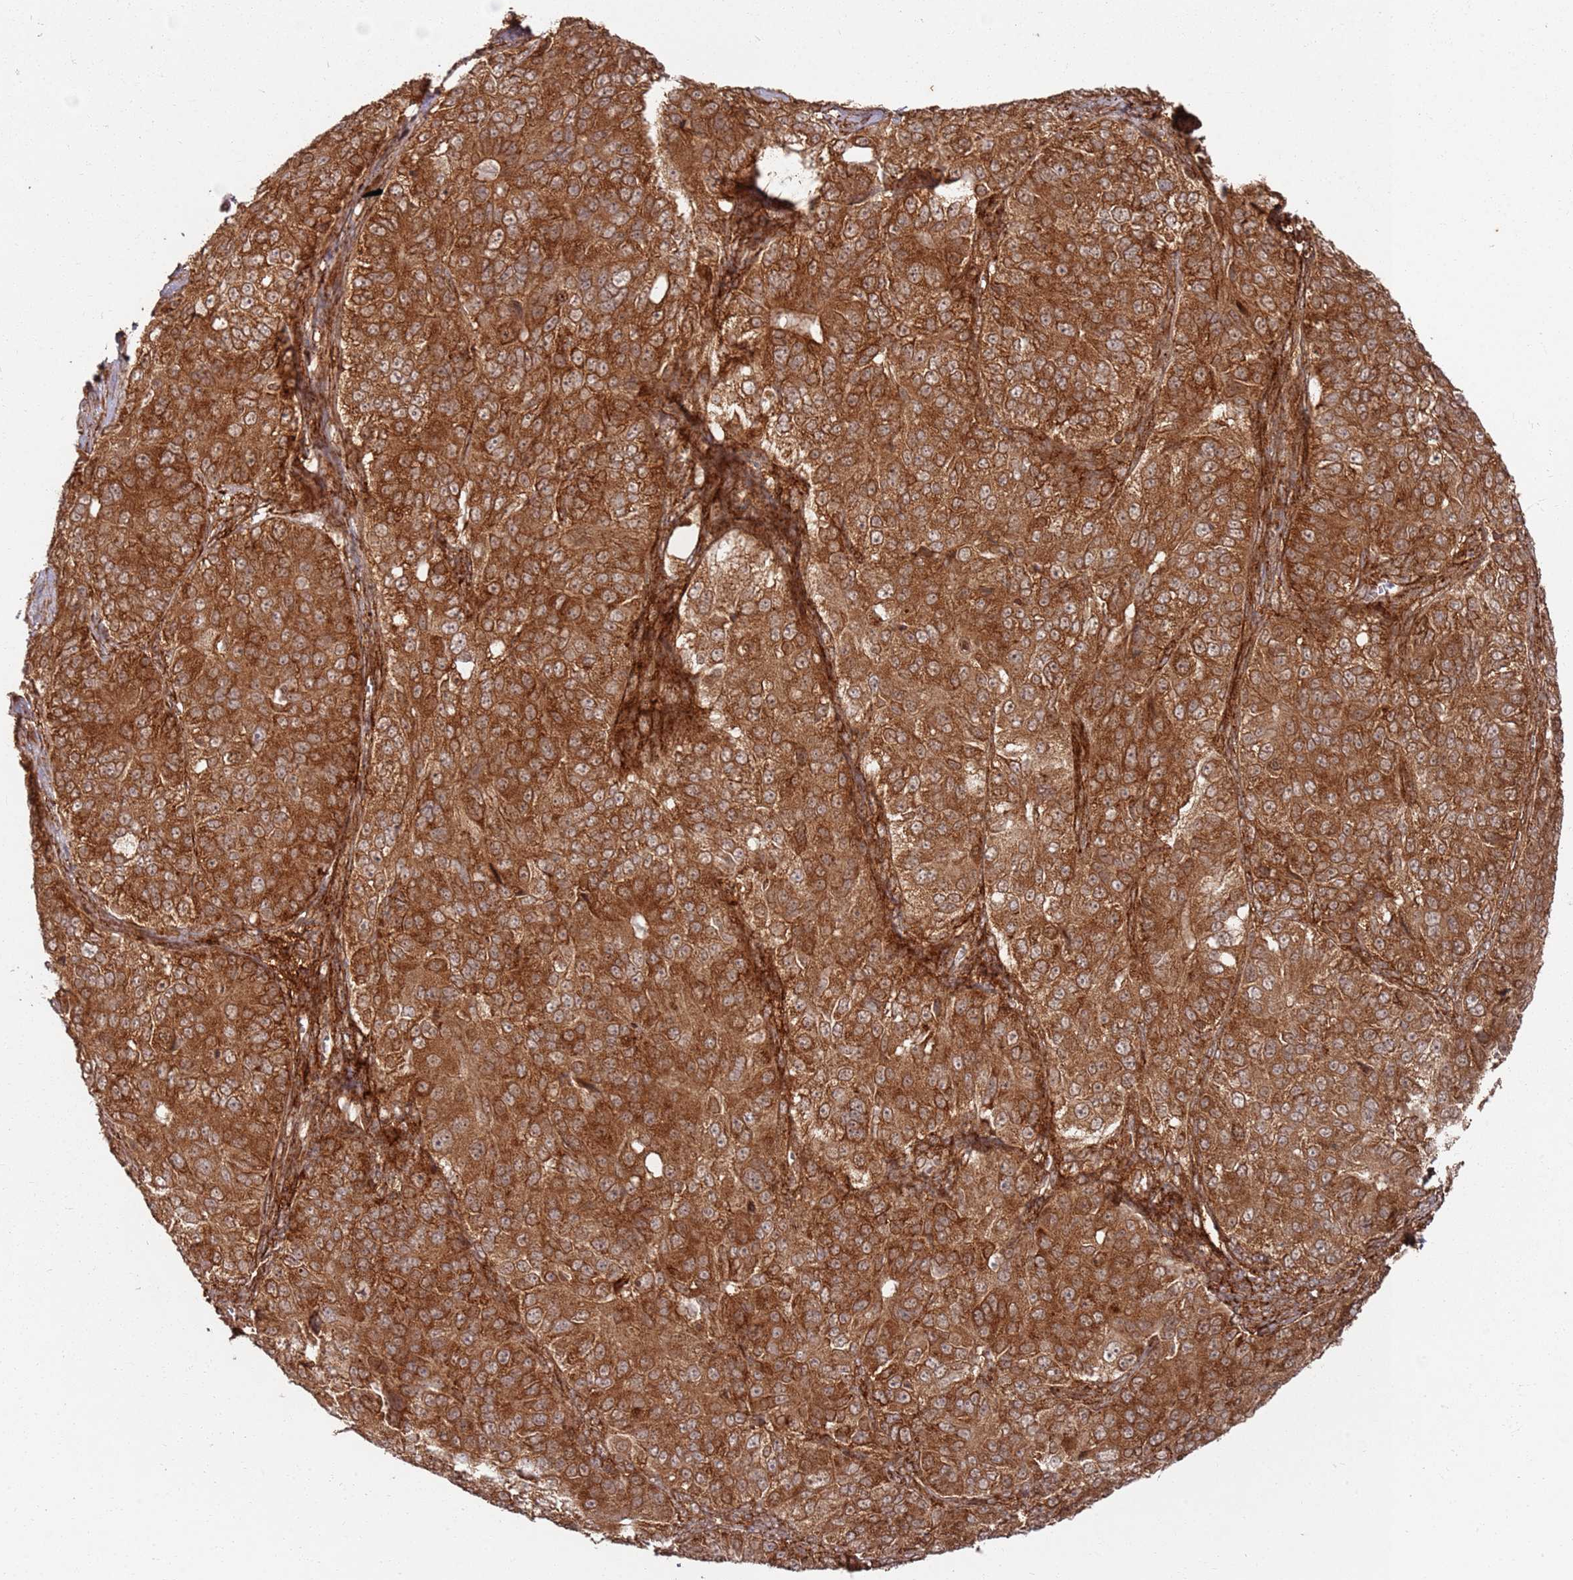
{"staining": {"intensity": "strong", "quantity": ">75%", "location": "cytoplasmic/membranous"}, "tissue": "ovarian cancer", "cell_type": "Tumor cells", "image_type": "cancer", "snomed": [{"axis": "morphology", "description": "Carcinoma, endometroid"}, {"axis": "topography", "description": "Ovary"}], "caption": "Immunohistochemical staining of human ovarian cancer (endometroid carcinoma) displays strong cytoplasmic/membranous protein positivity in approximately >75% of tumor cells. The protein is stained brown, and the nuclei are stained in blue (DAB (3,3'-diaminobenzidine) IHC with brightfield microscopy, high magnification).", "gene": "PIH1D1", "patient": {"sex": "female", "age": 51}}